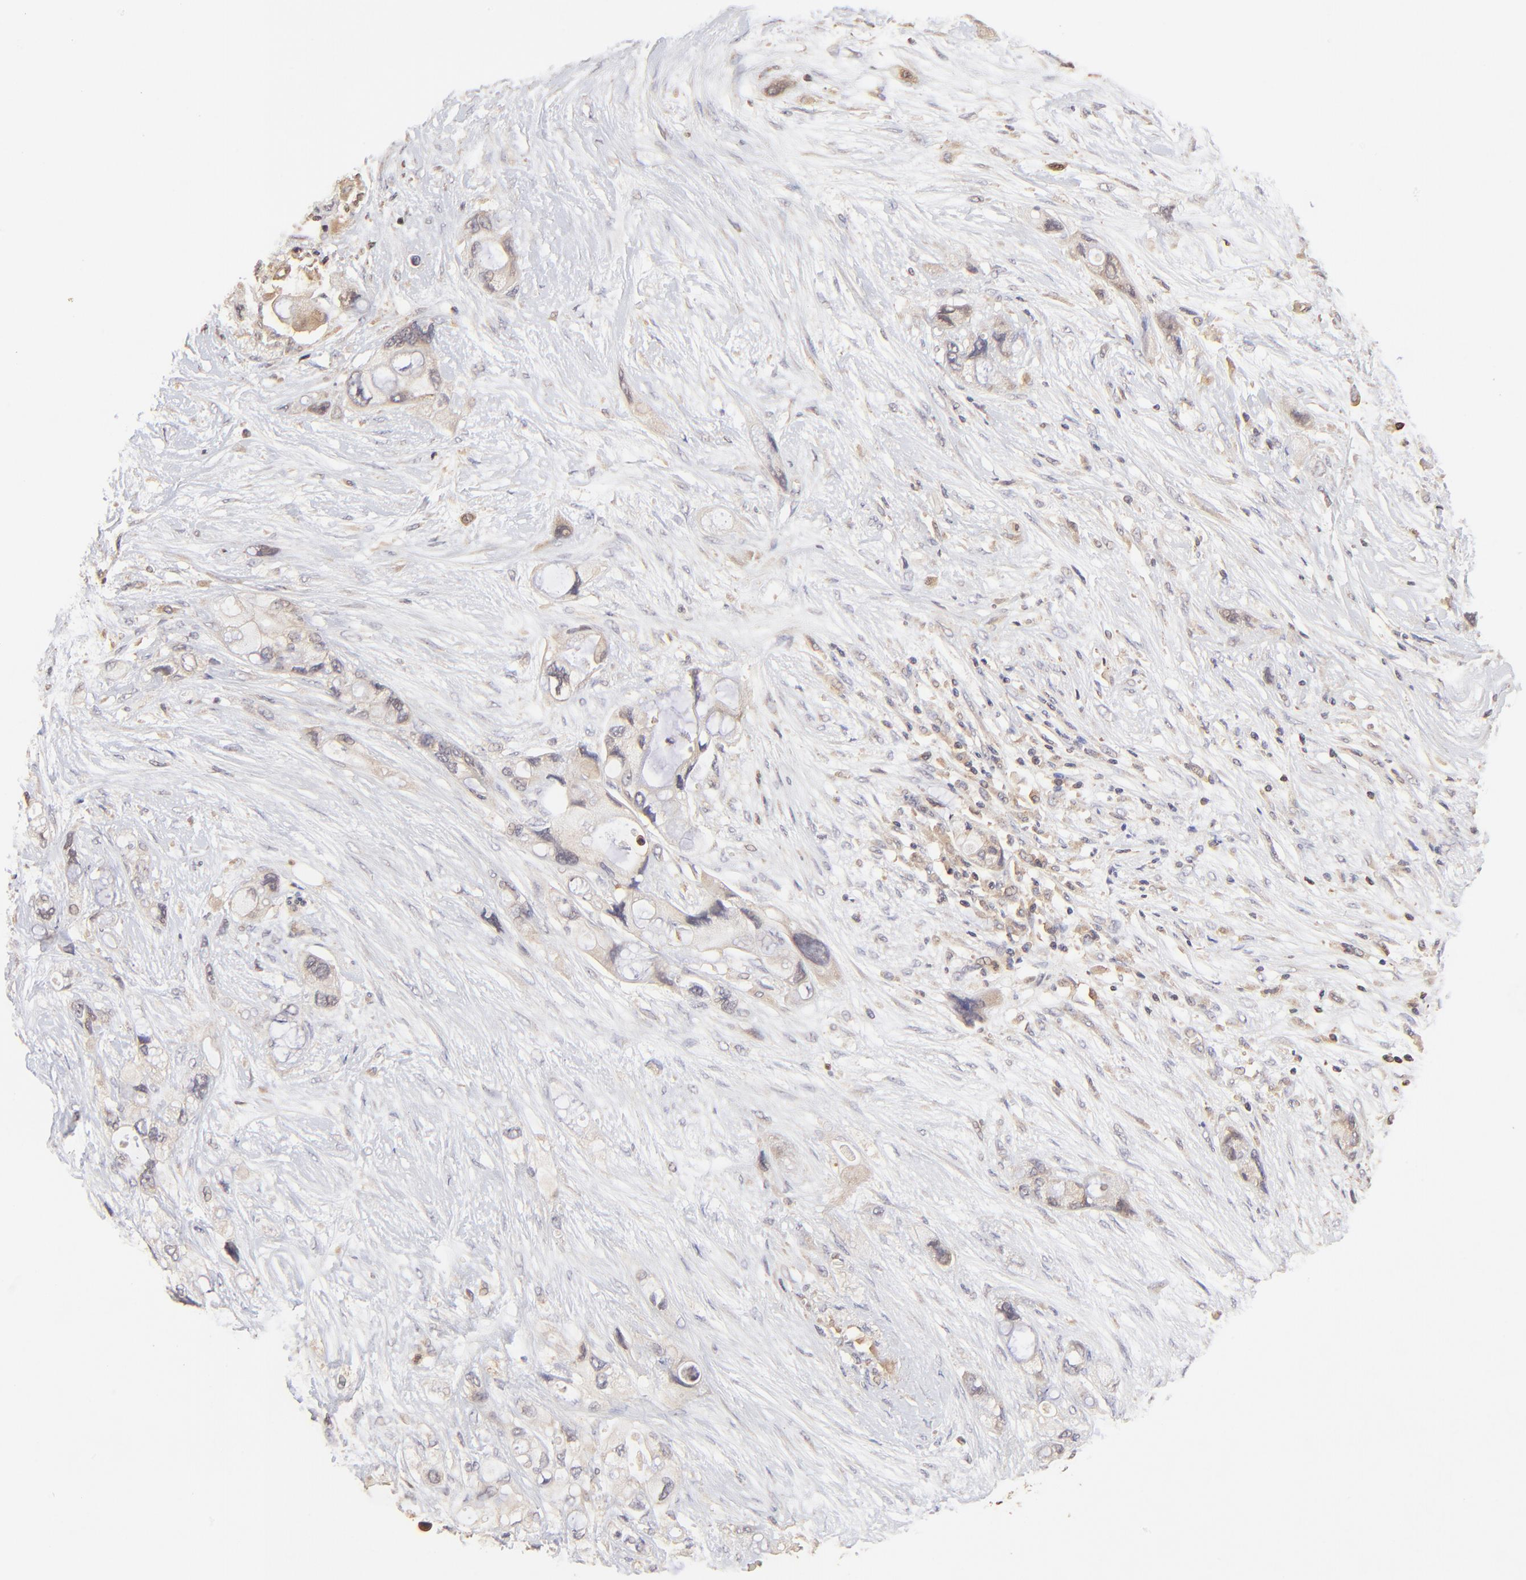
{"staining": {"intensity": "weak", "quantity": ">75%", "location": "cytoplasmic/membranous"}, "tissue": "pancreatic cancer", "cell_type": "Tumor cells", "image_type": "cancer", "snomed": [{"axis": "morphology", "description": "Adenocarcinoma, NOS"}, {"axis": "topography", "description": "Pancreas"}], "caption": "Immunohistochemical staining of pancreatic adenocarcinoma exhibits low levels of weak cytoplasmic/membranous expression in approximately >75% of tumor cells.", "gene": "STON2", "patient": {"sex": "female", "age": 59}}